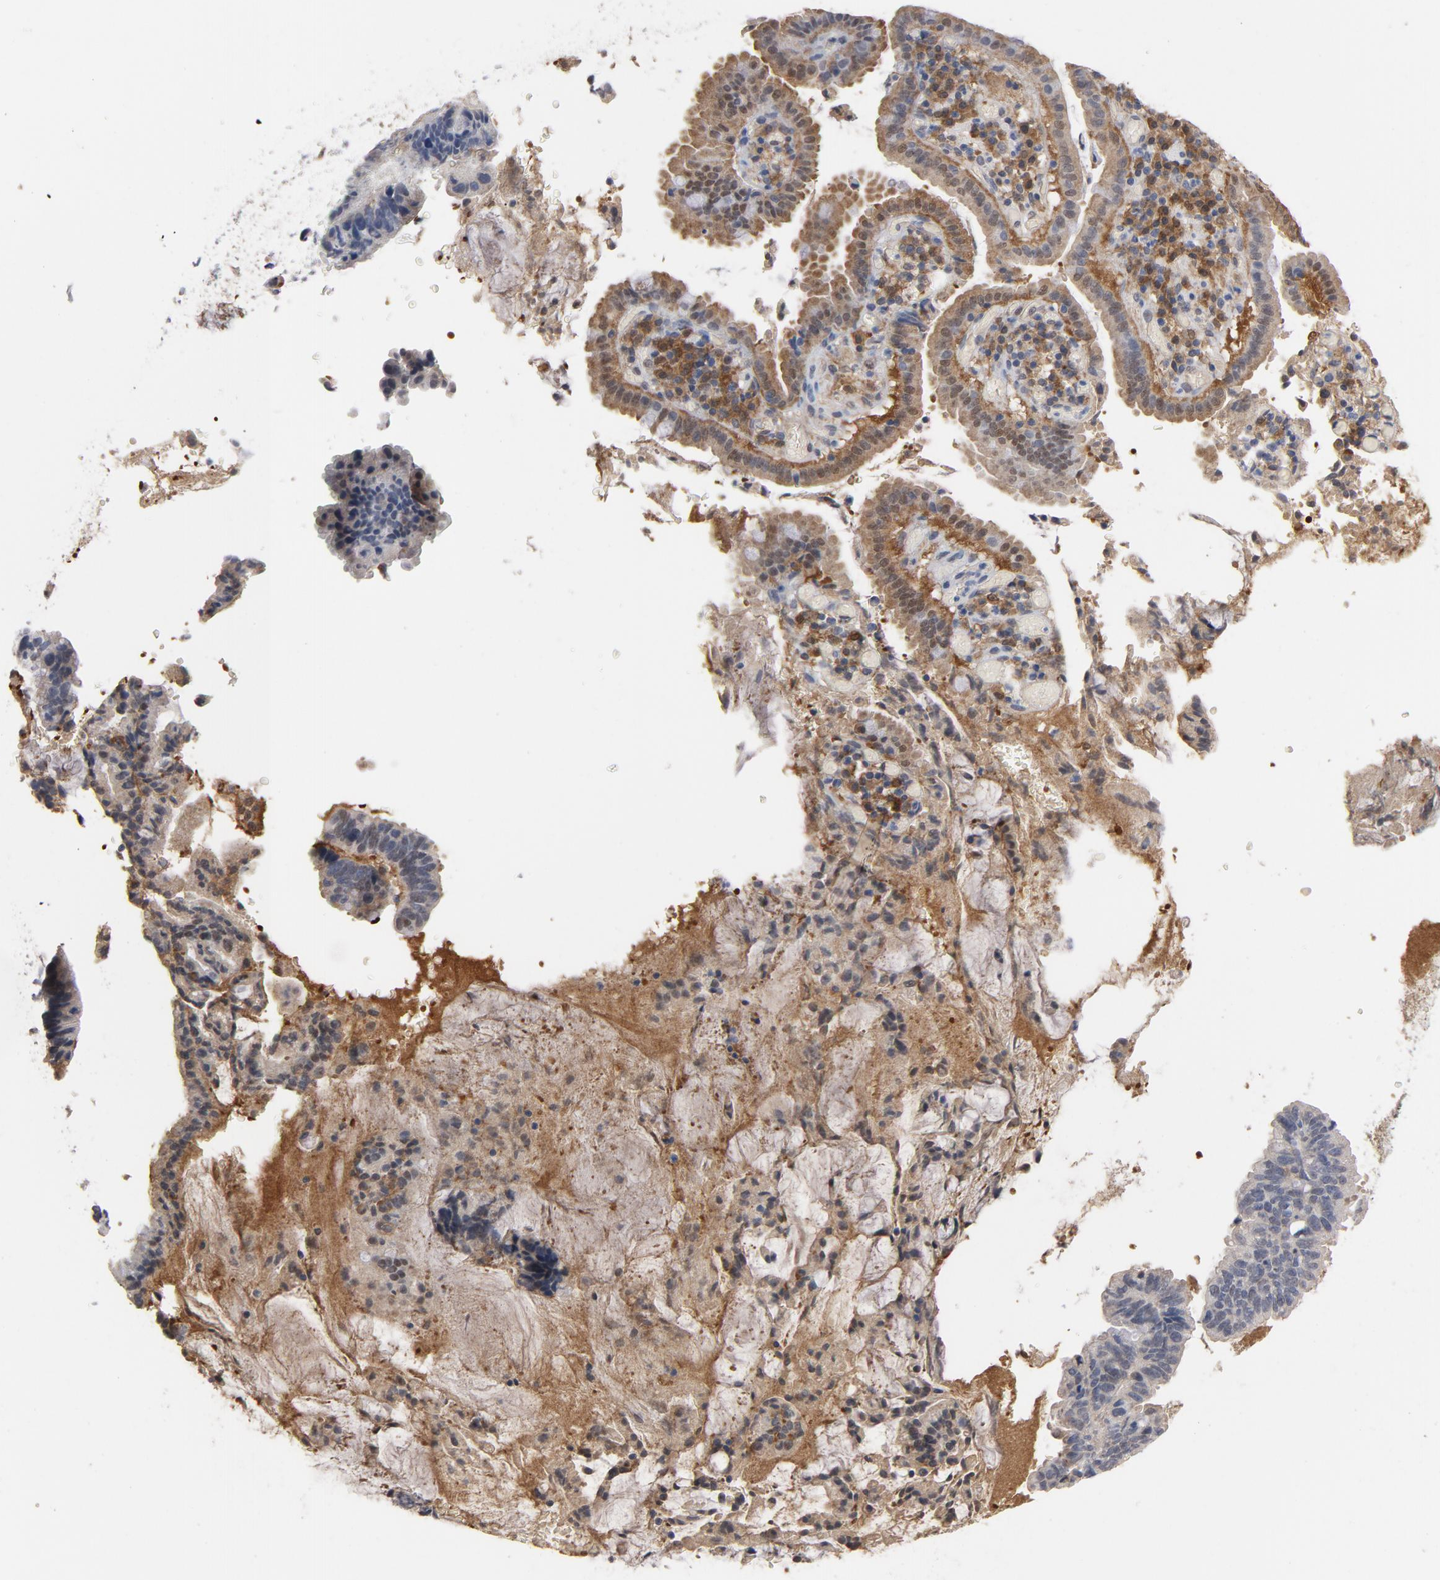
{"staining": {"intensity": "weak", "quantity": "25%-75%", "location": "cytoplasmic/membranous,nuclear"}, "tissue": "pancreatic cancer", "cell_type": "Tumor cells", "image_type": "cancer", "snomed": [{"axis": "morphology", "description": "Adenocarcinoma, NOS"}, {"axis": "topography", "description": "Pancreas"}], "caption": "The immunohistochemical stain labels weak cytoplasmic/membranous and nuclear expression in tumor cells of pancreatic adenocarcinoma tissue.", "gene": "PRDX1", "patient": {"sex": "male", "age": 82}}